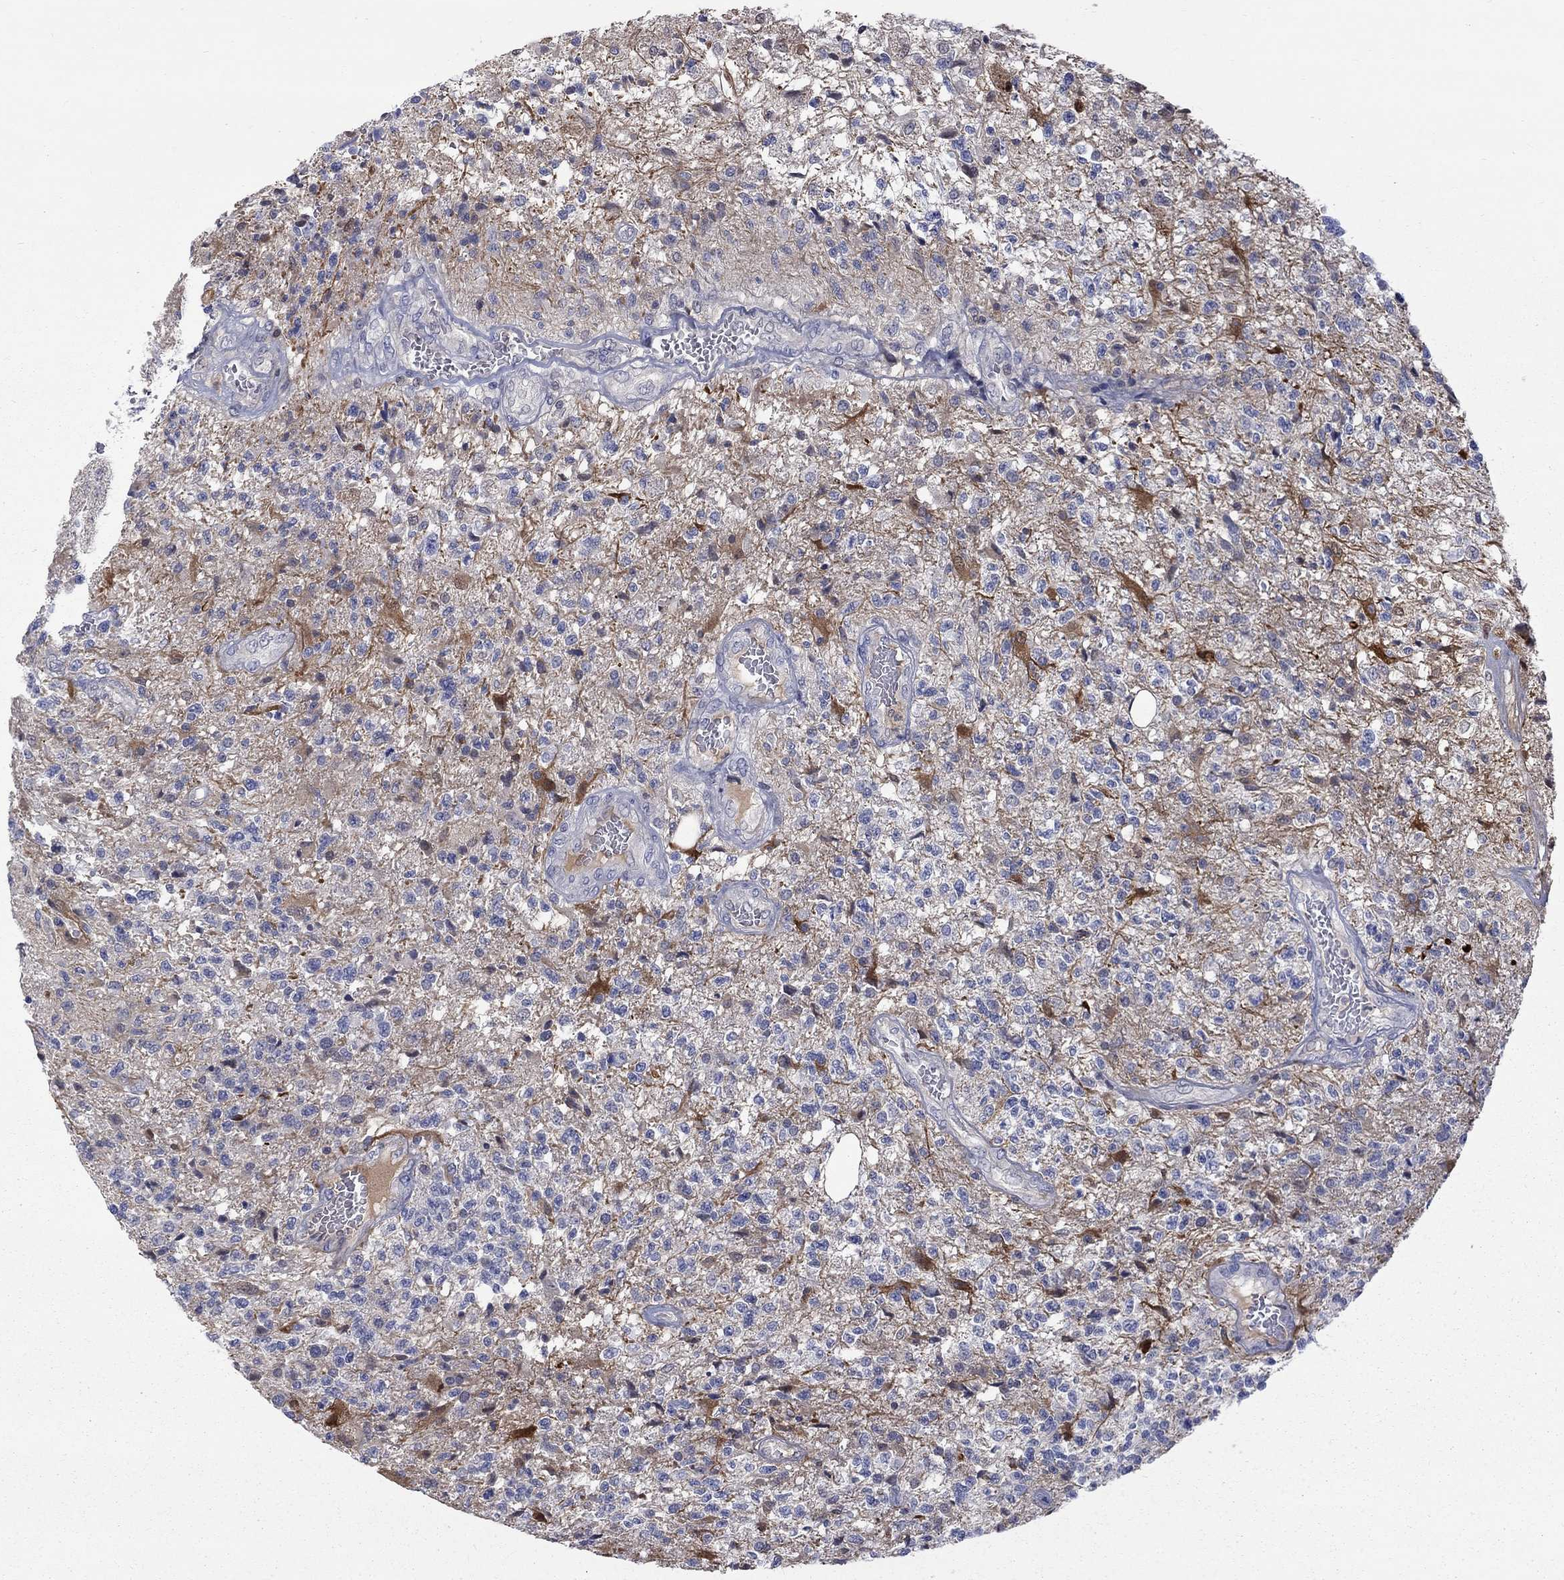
{"staining": {"intensity": "moderate", "quantity": "<25%", "location": "cytoplasmic/membranous"}, "tissue": "glioma", "cell_type": "Tumor cells", "image_type": "cancer", "snomed": [{"axis": "morphology", "description": "Glioma, malignant, High grade"}, {"axis": "topography", "description": "Brain"}], "caption": "A histopathology image of human malignant glioma (high-grade) stained for a protein shows moderate cytoplasmic/membranous brown staining in tumor cells. (DAB (3,3'-diaminobenzidine) IHC with brightfield microscopy, high magnification).", "gene": "HKDC1", "patient": {"sex": "male", "age": 56}}